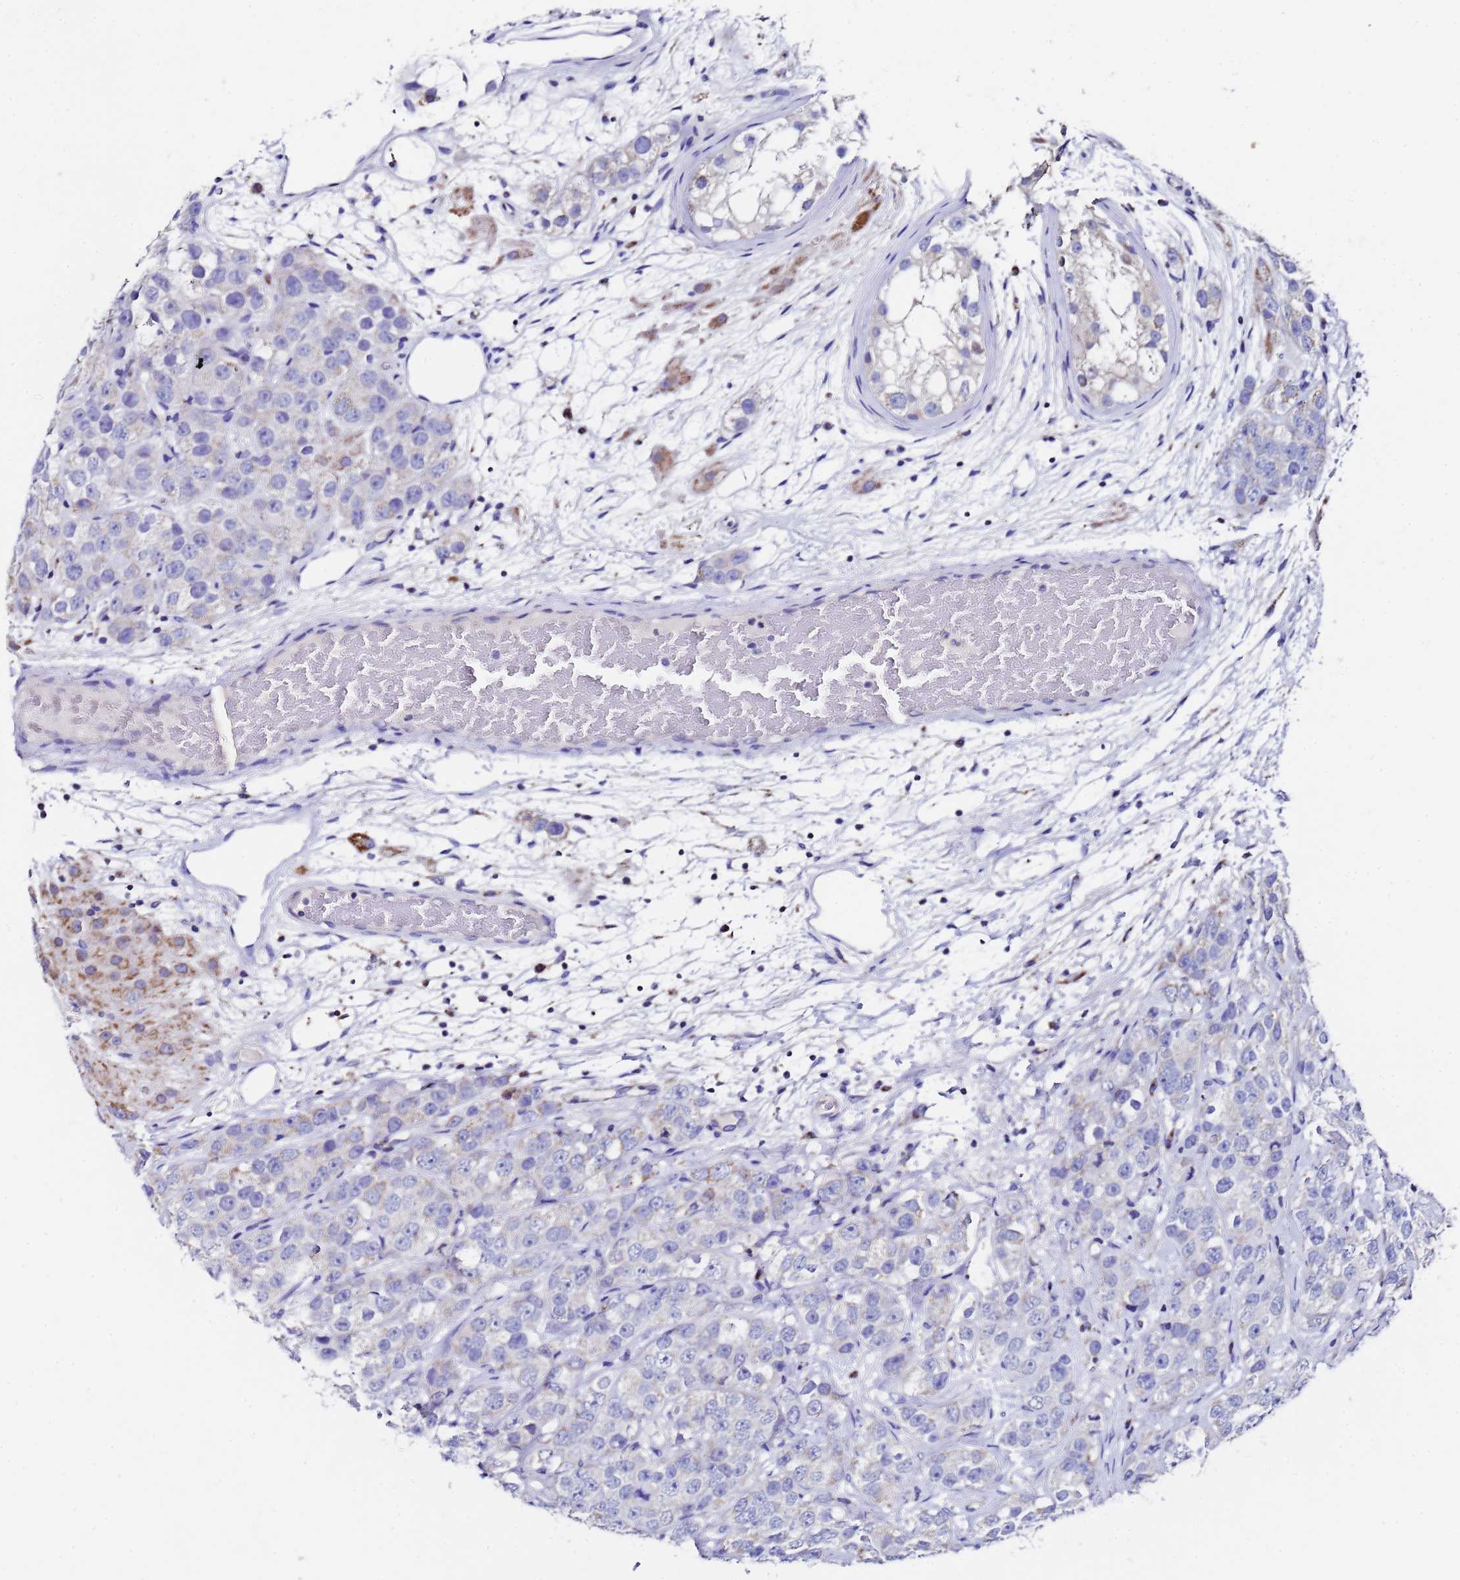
{"staining": {"intensity": "negative", "quantity": "none", "location": "none"}, "tissue": "testis cancer", "cell_type": "Tumor cells", "image_type": "cancer", "snomed": [{"axis": "morphology", "description": "Seminoma, NOS"}, {"axis": "topography", "description": "Testis"}], "caption": "IHC histopathology image of neoplastic tissue: seminoma (testis) stained with DAB reveals no significant protein positivity in tumor cells.", "gene": "MRPS12", "patient": {"sex": "male", "age": 28}}